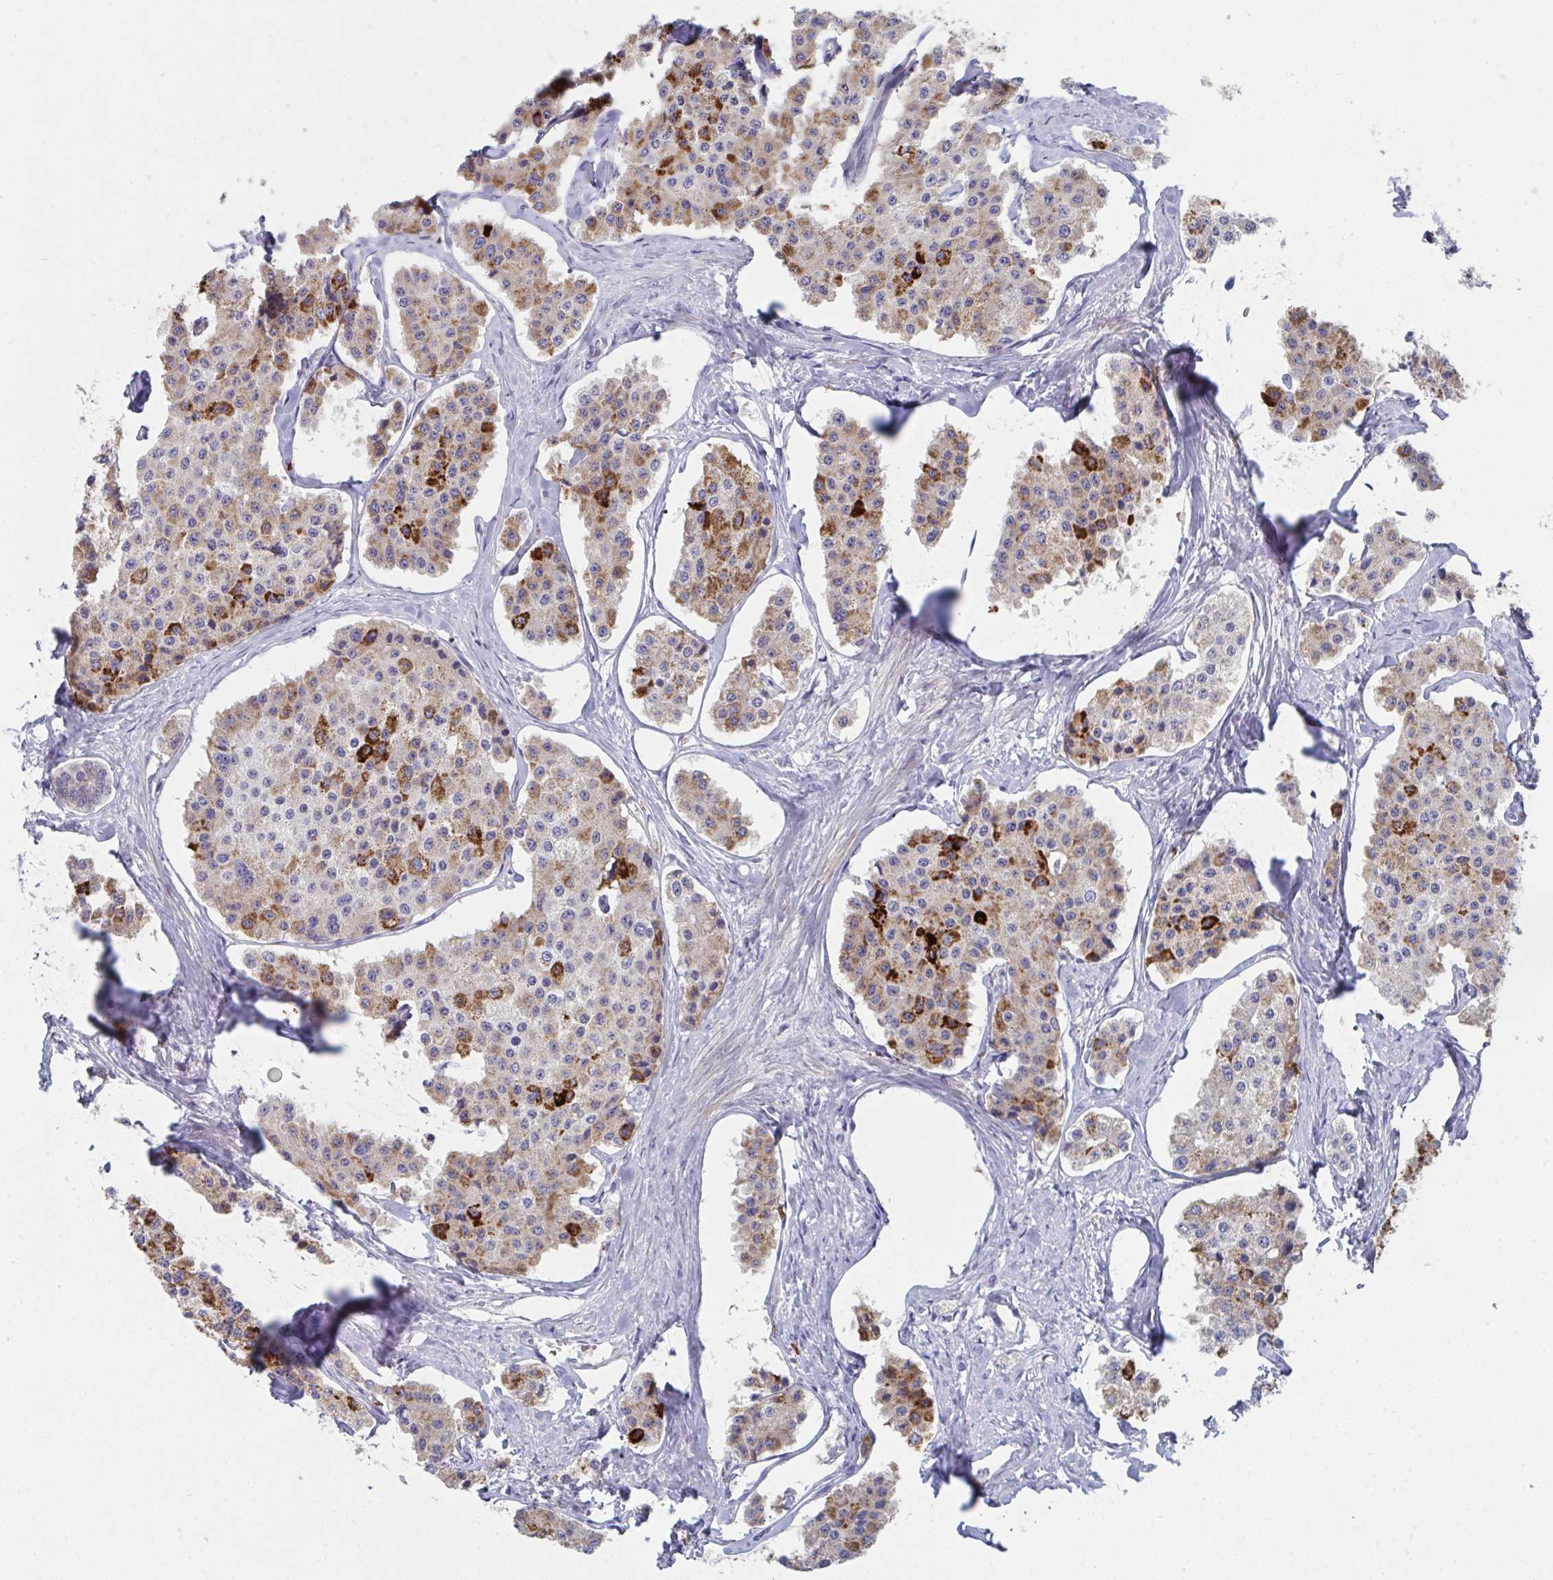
{"staining": {"intensity": "strong", "quantity": "<25%", "location": "cytoplasmic/membranous"}, "tissue": "carcinoid", "cell_type": "Tumor cells", "image_type": "cancer", "snomed": [{"axis": "morphology", "description": "Carcinoid, malignant, NOS"}, {"axis": "topography", "description": "Small intestine"}], "caption": "Malignant carcinoid tissue displays strong cytoplasmic/membranous staining in about <25% of tumor cells, visualized by immunohistochemistry. Nuclei are stained in blue.", "gene": "VWDE", "patient": {"sex": "female", "age": 65}}